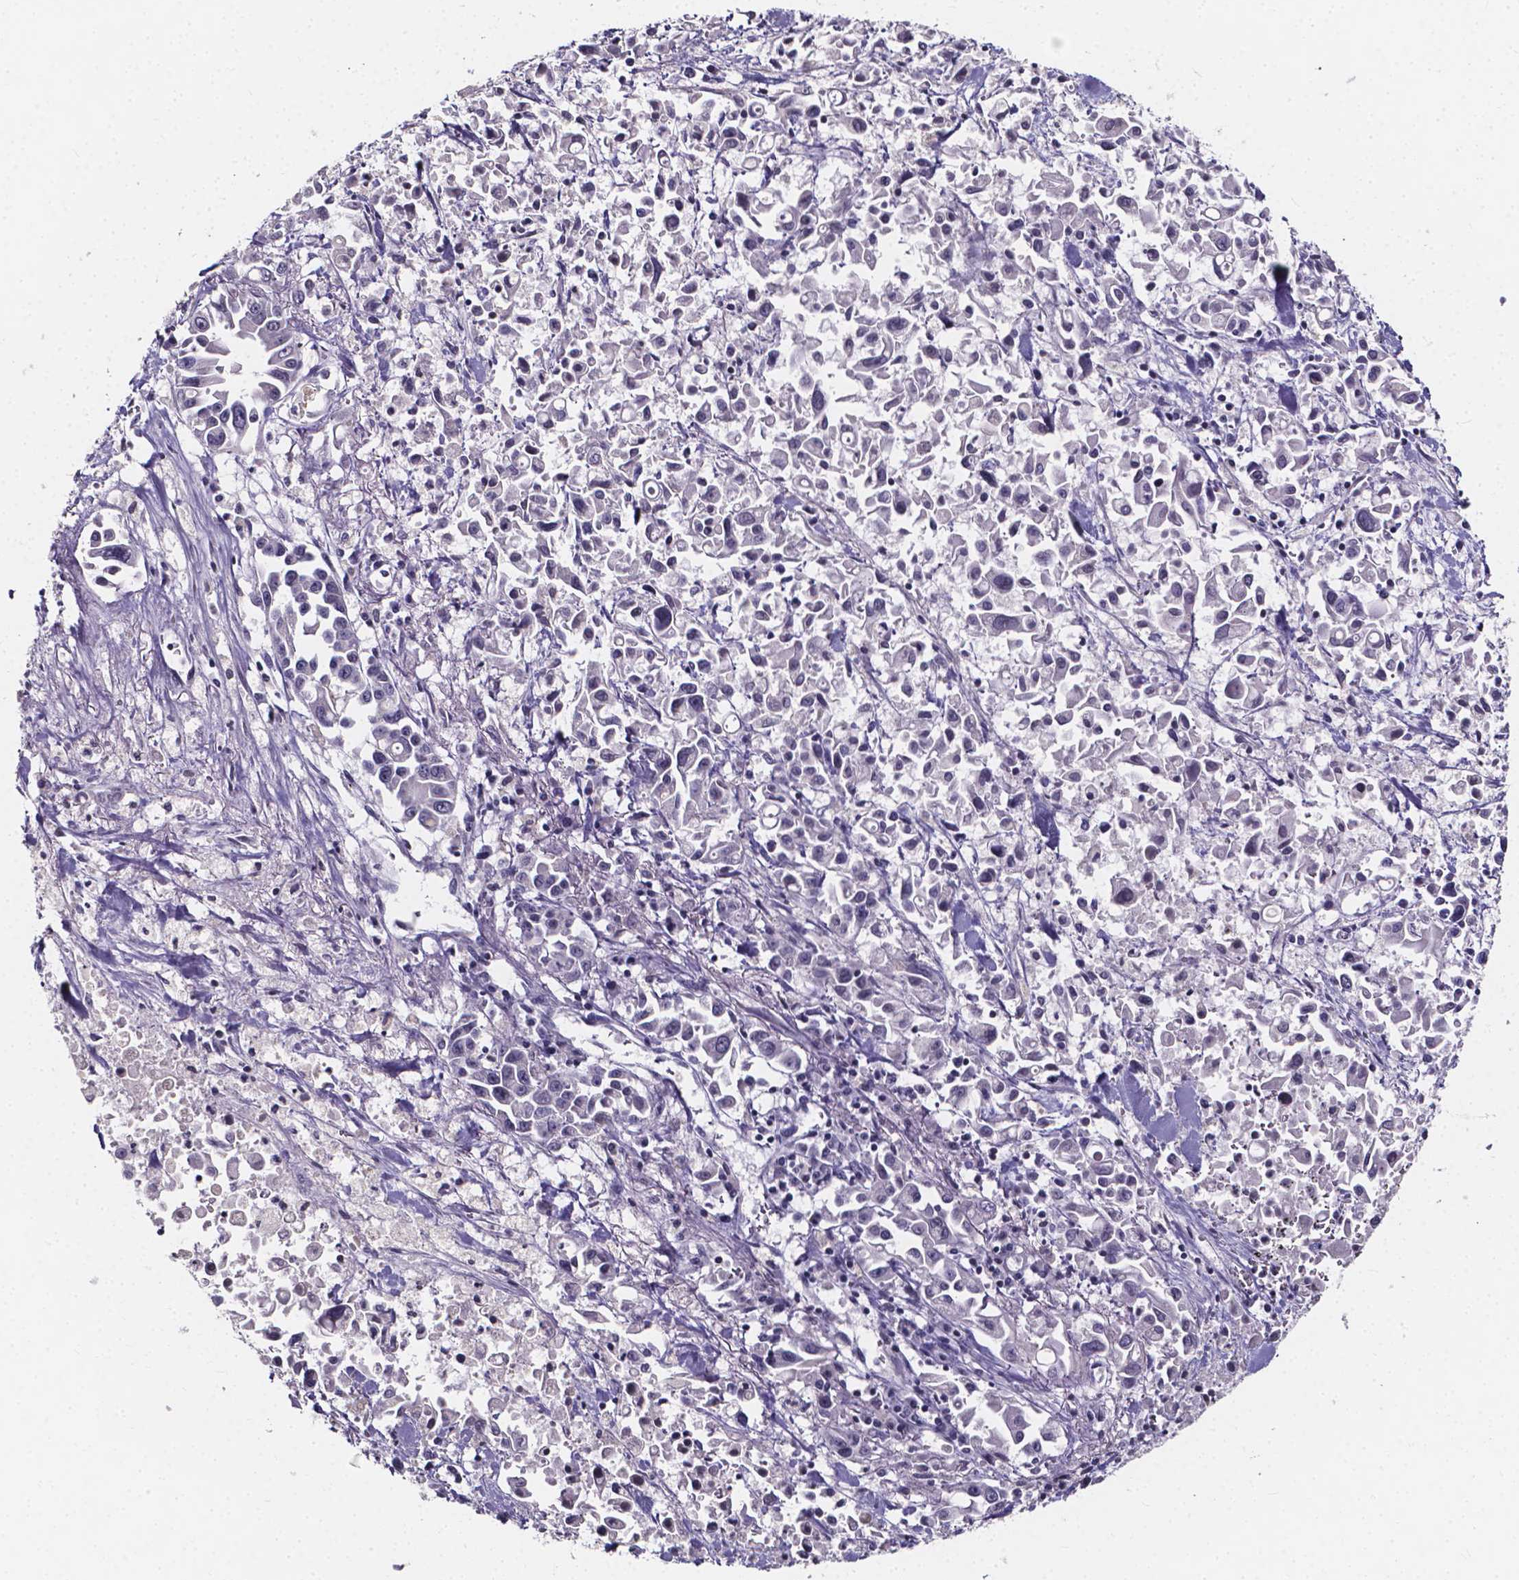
{"staining": {"intensity": "negative", "quantity": "none", "location": "none"}, "tissue": "pancreatic cancer", "cell_type": "Tumor cells", "image_type": "cancer", "snomed": [{"axis": "morphology", "description": "Adenocarcinoma, NOS"}, {"axis": "topography", "description": "Pancreas"}], "caption": "High magnification brightfield microscopy of pancreatic cancer stained with DAB (brown) and counterstained with hematoxylin (blue): tumor cells show no significant staining.", "gene": "THEMIS", "patient": {"sex": "female", "age": 83}}